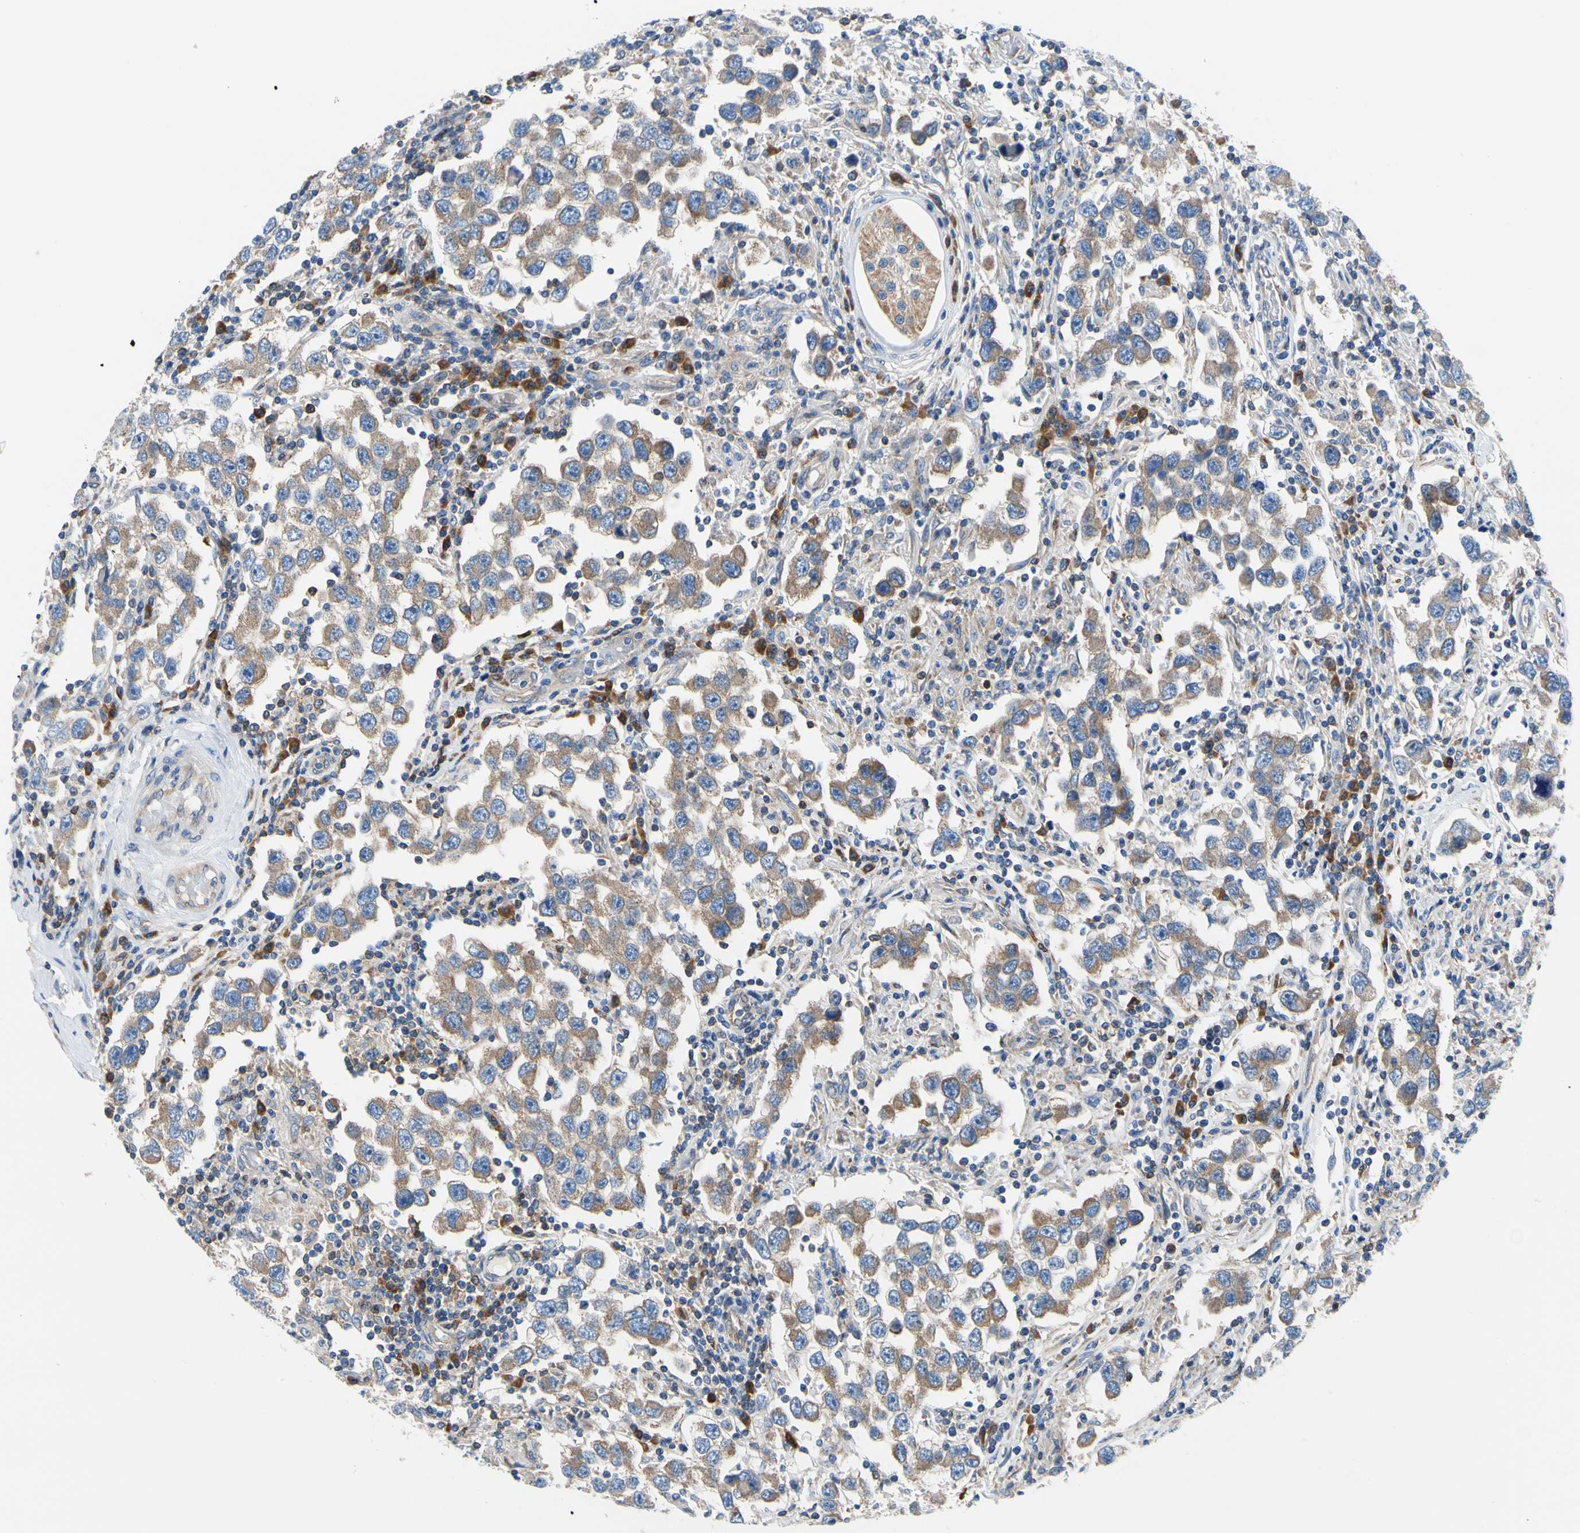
{"staining": {"intensity": "moderate", "quantity": ">75%", "location": "cytoplasmic/membranous"}, "tissue": "testis cancer", "cell_type": "Tumor cells", "image_type": "cancer", "snomed": [{"axis": "morphology", "description": "Carcinoma, Embryonal, NOS"}, {"axis": "topography", "description": "Testis"}], "caption": "An image showing moderate cytoplasmic/membranous expression in about >75% of tumor cells in embryonal carcinoma (testis), as visualized by brown immunohistochemical staining.", "gene": "GPHN", "patient": {"sex": "male", "age": 21}}